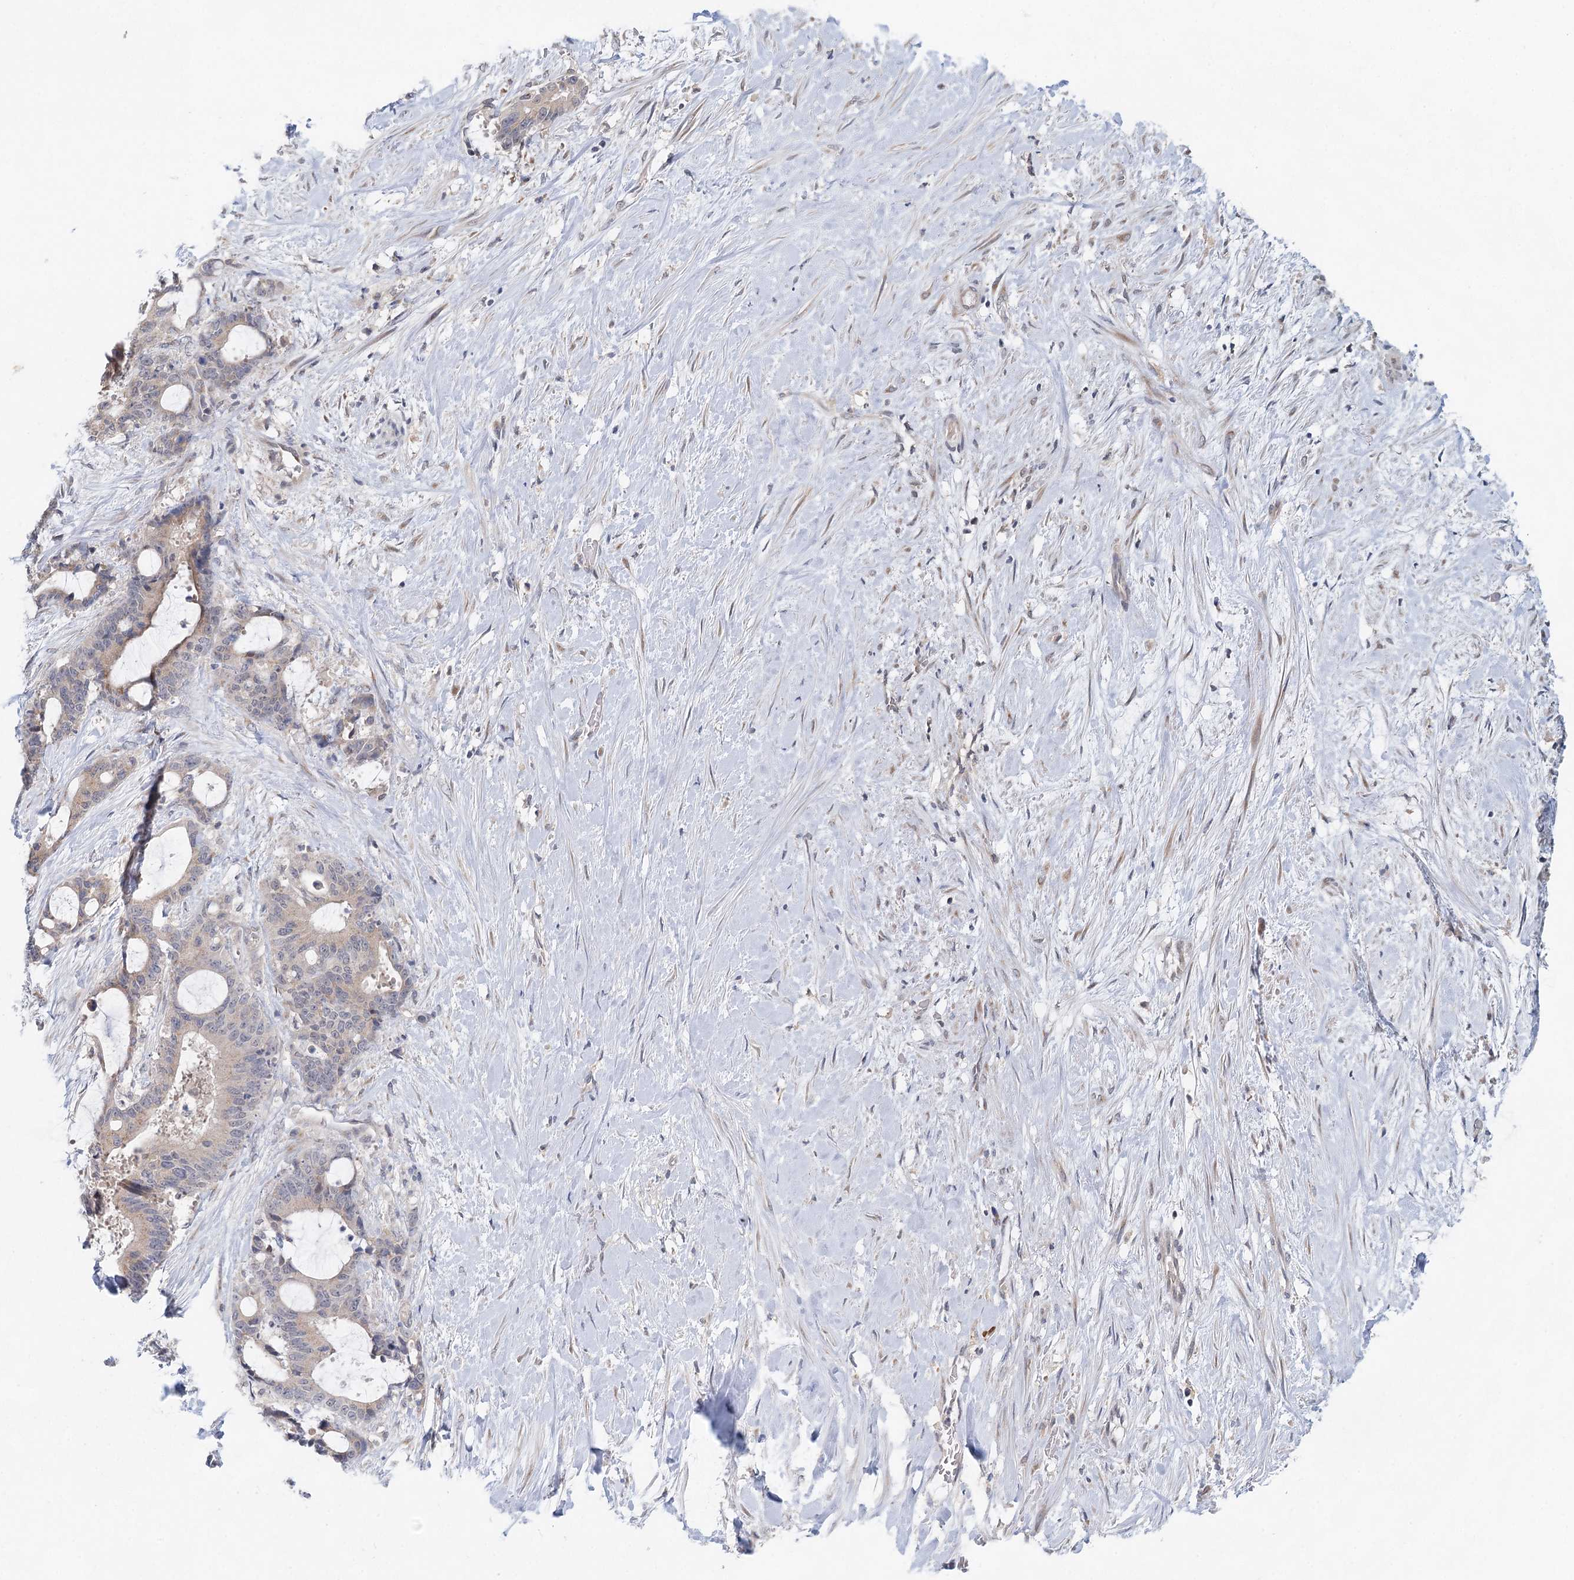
{"staining": {"intensity": "weak", "quantity": "25%-75%", "location": "cytoplasmic/membranous"}, "tissue": "liver cancer", "cell_type": "Tumor cells", "image_type": "cancer", "snomed": [{"axis": "morphology", "description": "Normal tissue, NOS"}, {"axis": "morphology", "description": "Cholangiocarcinoma"}, {"axis": "topography", "description": "Liver"}, {"axis": "topography", "description": "Peripheral nerve tissue"}], "caption": "There is low levels of weak cytoplasmic/membranous positivity in tumor cells of liver cancer, as demonstrated by immunohistochemical staining (brown color).", "gene": "BLTP1", "patient": {"sex": "female", "age": 73}}